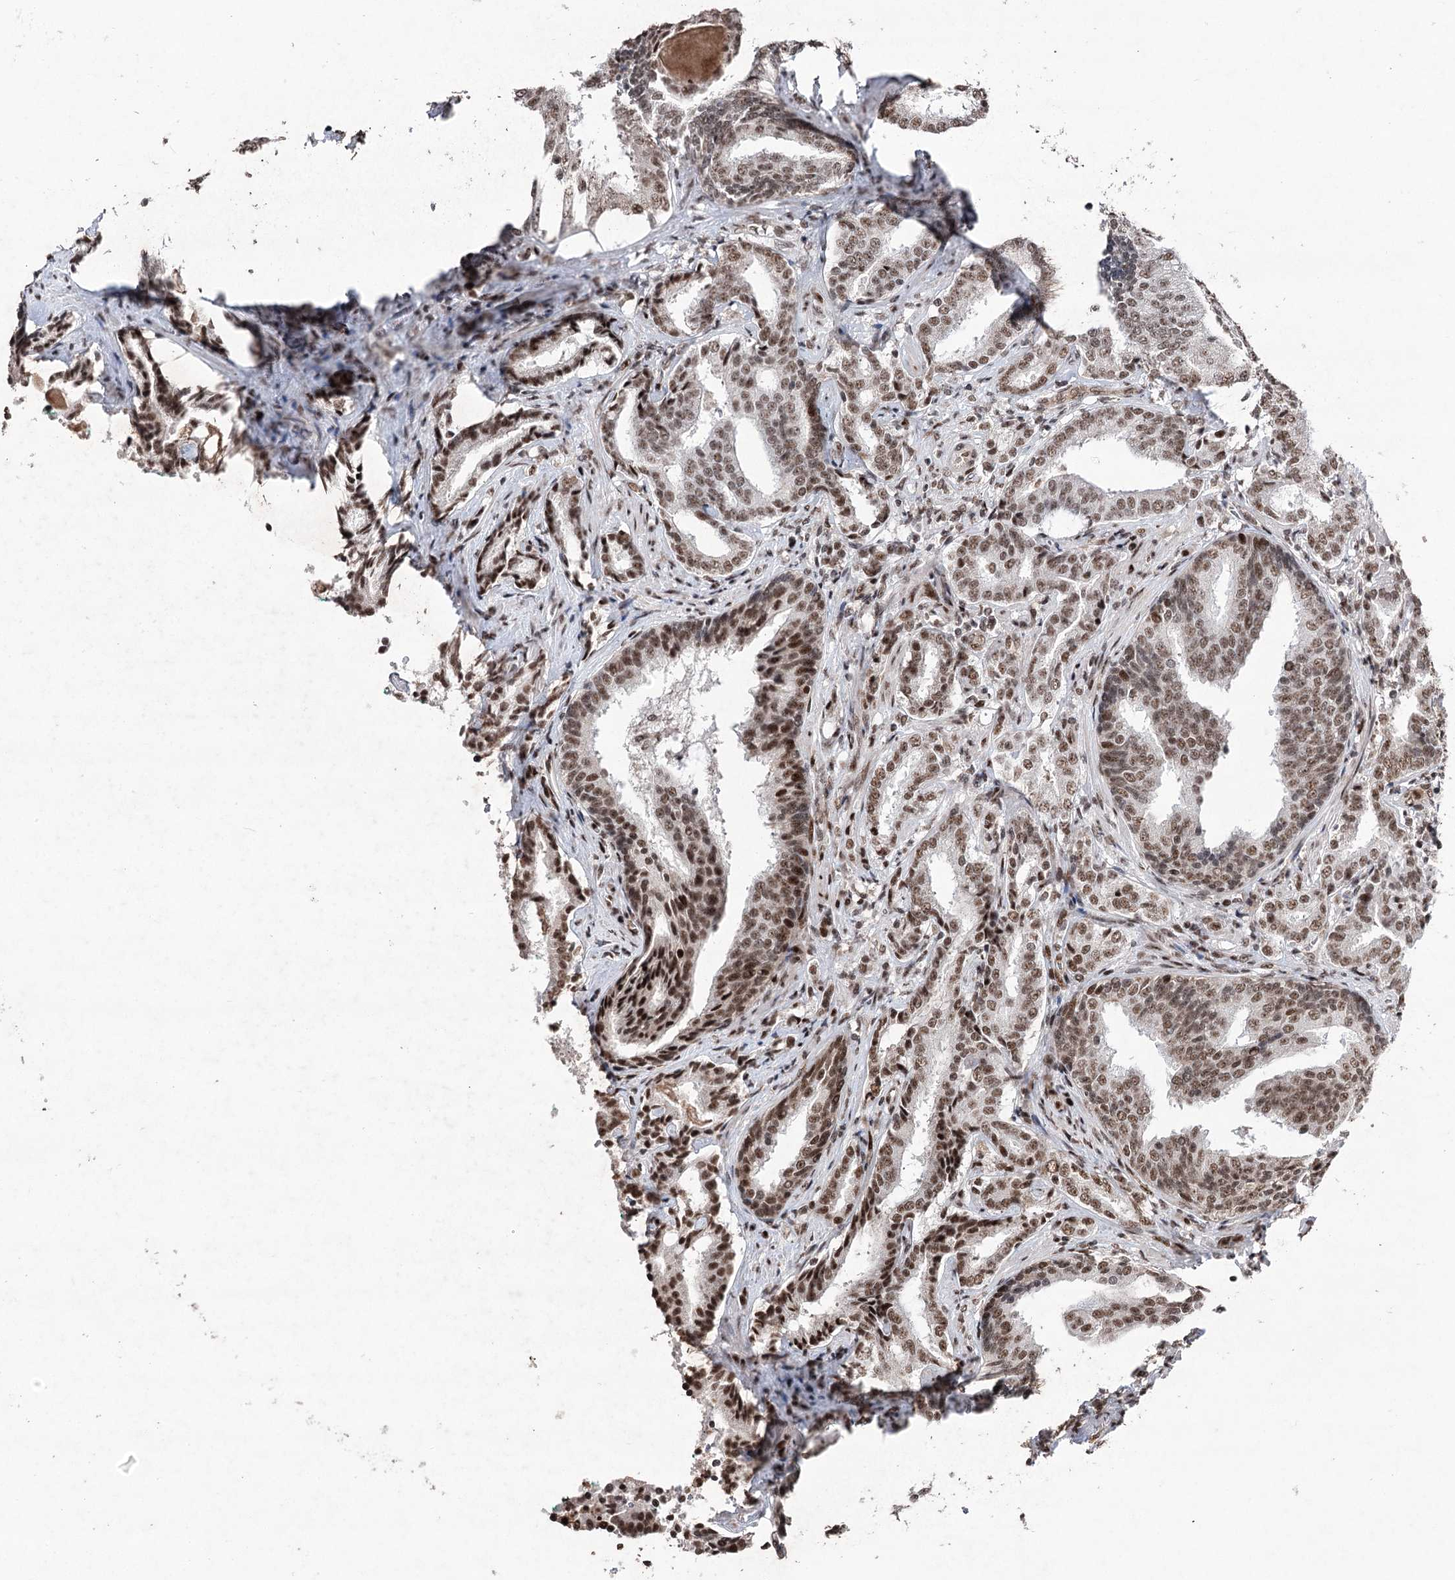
{"staining": {"intensity": "moderate", "quantity": ">75%", "location": "nuclear"}, "tissue": "prostate cancer", "cell_type": "Tumor cells", "image_type": "cancer", "snomed": [{"axis": "morphology", "description": "Adenocarcinoma, High grade"}, {"axis": "topography", "description": "Prostate"}], "caption": "Prostate cancer (high-grade adenocarcinoma) stained for a protein exhibits moderate nuclear positivity in tumor cells. (IHC, brightfield microscopy, high magnification).", "gene": "PDCD4", "patient": {"sex": "male", "age": 63}}